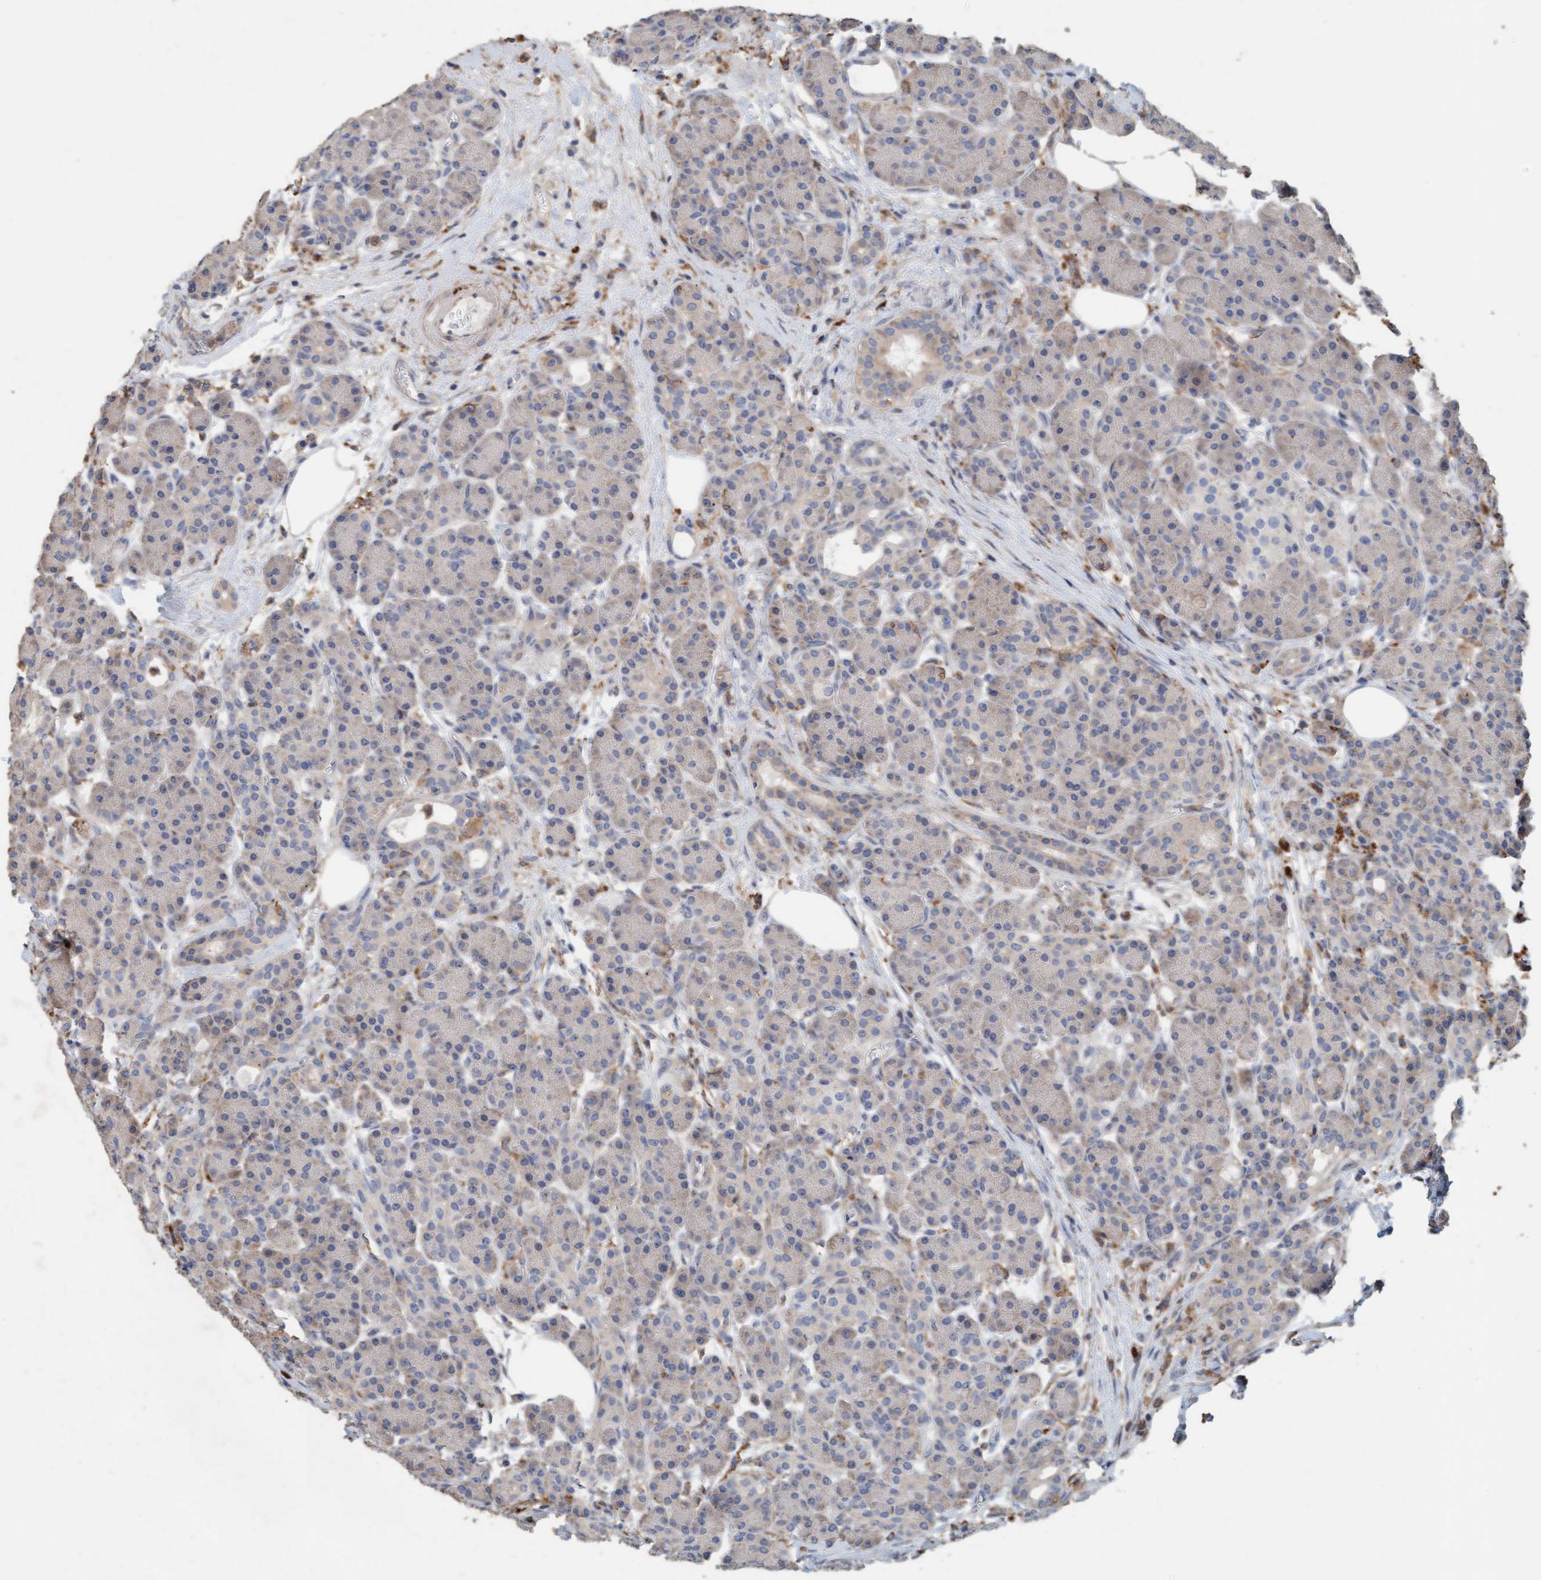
{"staining": {"intensity": "weak", "quantity": "<25%", "location": "cytoplasmic/membranous"}, "tissue": "pancreas", "cell_type": "Exocrine glandular cells", "image_type": "normal", "snomed": [{"axis": "morphology", "description": "Normal tissue, NOS"}, {"axis": "topography", "description": "Pancreas"}], "caption": "Micrograph shows no significant protein expression in exocrine glandular cells of unremarkable pancreas.", "gene": "LONRF1", "patient": {"sex": "male", "age": 63}}